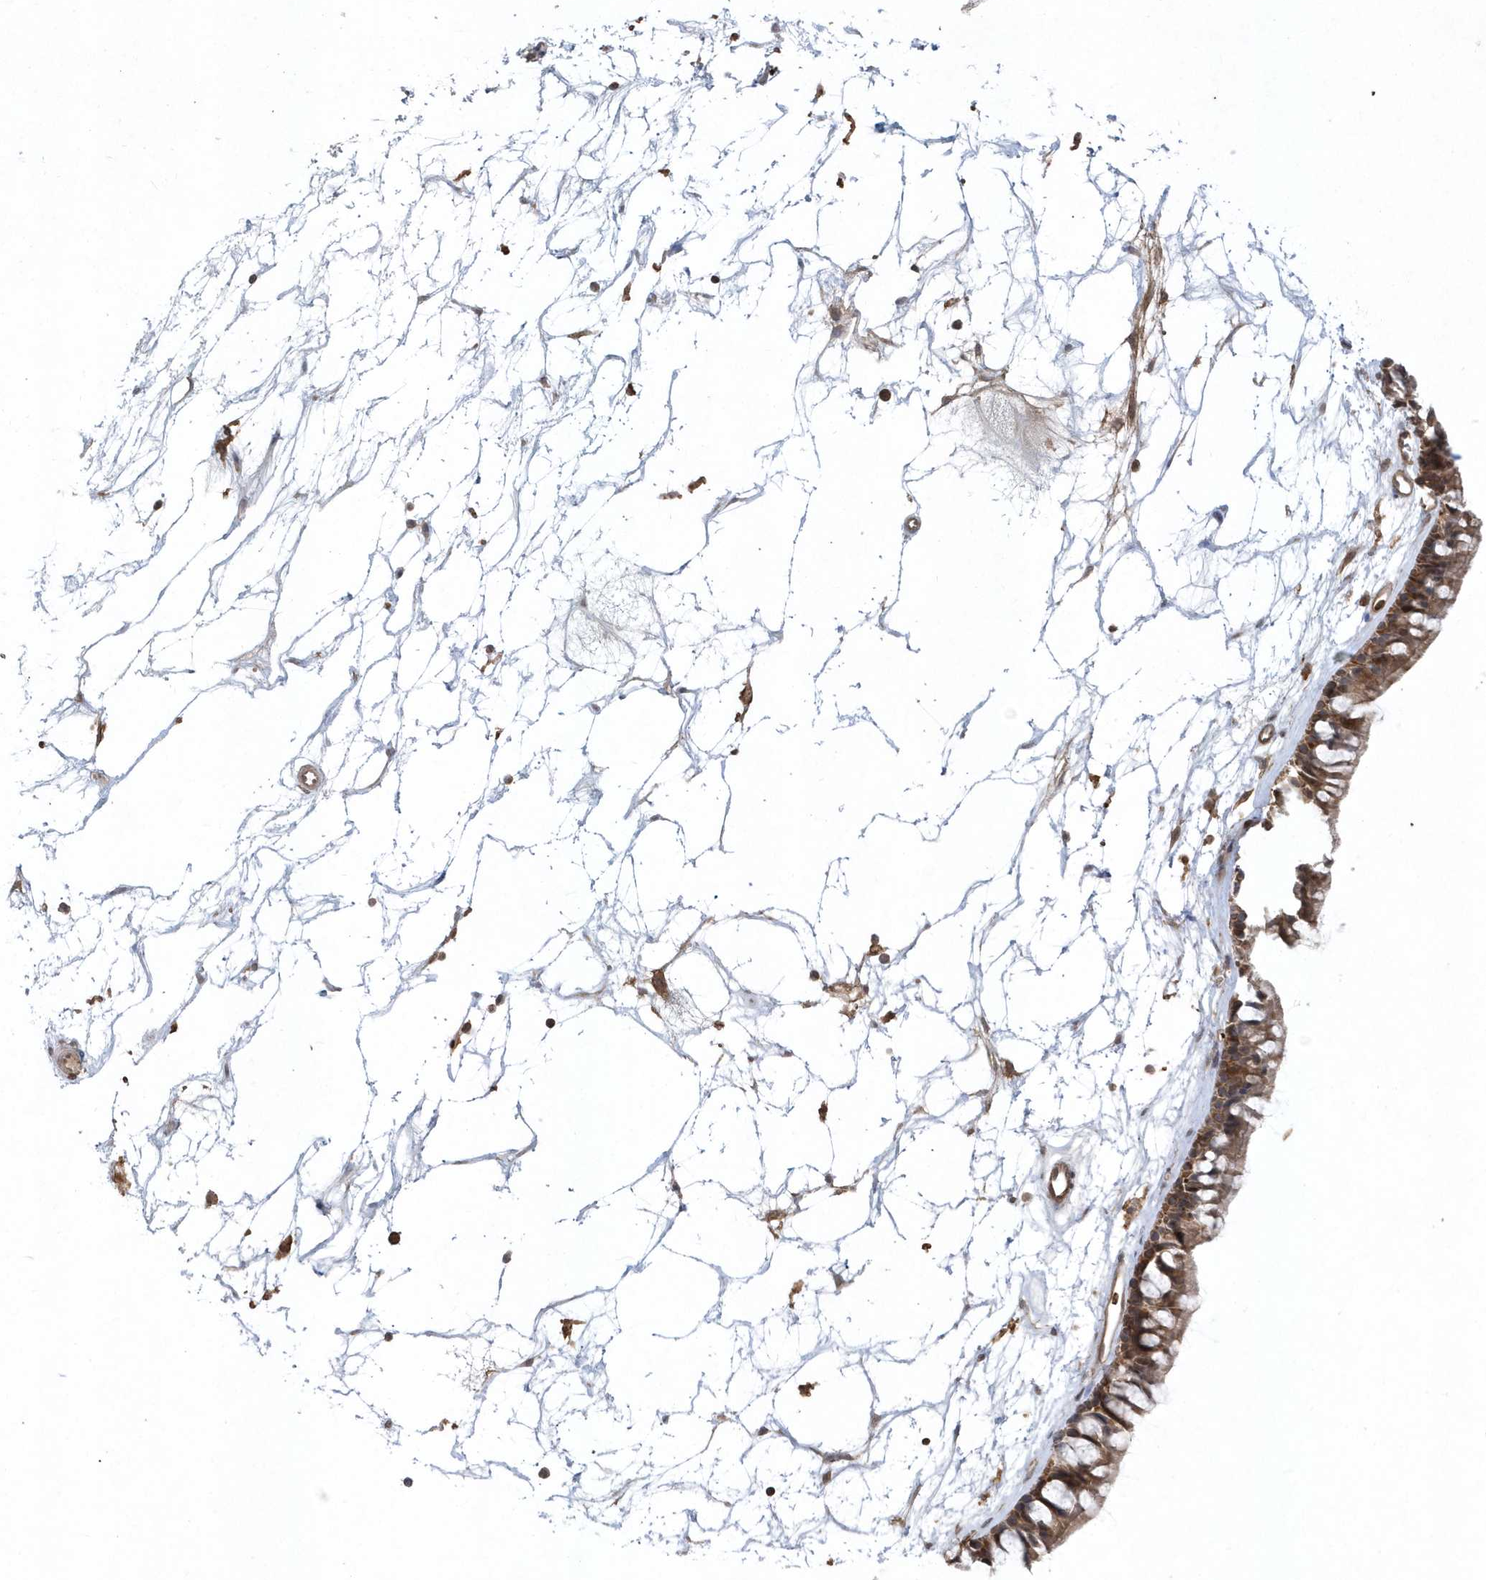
{"staining": {"intensity": "moderate", "quantity": ">75%", "location": "cytoplasmic/membranous"}, "tissue": "nasopharynx", "cell_type": "Respiratory epithelial cells", "image_type": "normal", "snomed": [{"axis": "morphology", "description": "Normal tissue, NOS"}, {"axis": "topography", "description": "Nasopharynx"}], "caption": "A brown stain shows moderate cytoplasmic/membranous expression of a protein in respiratory epithelial cells of benign nasopharynx. Using DAB (brown) and hematoxylin (blue) stains, captured at high magnification using brightfield microscopy.", "gene": "ACYP1", "patient": {"sex": "male", "age": 64}}